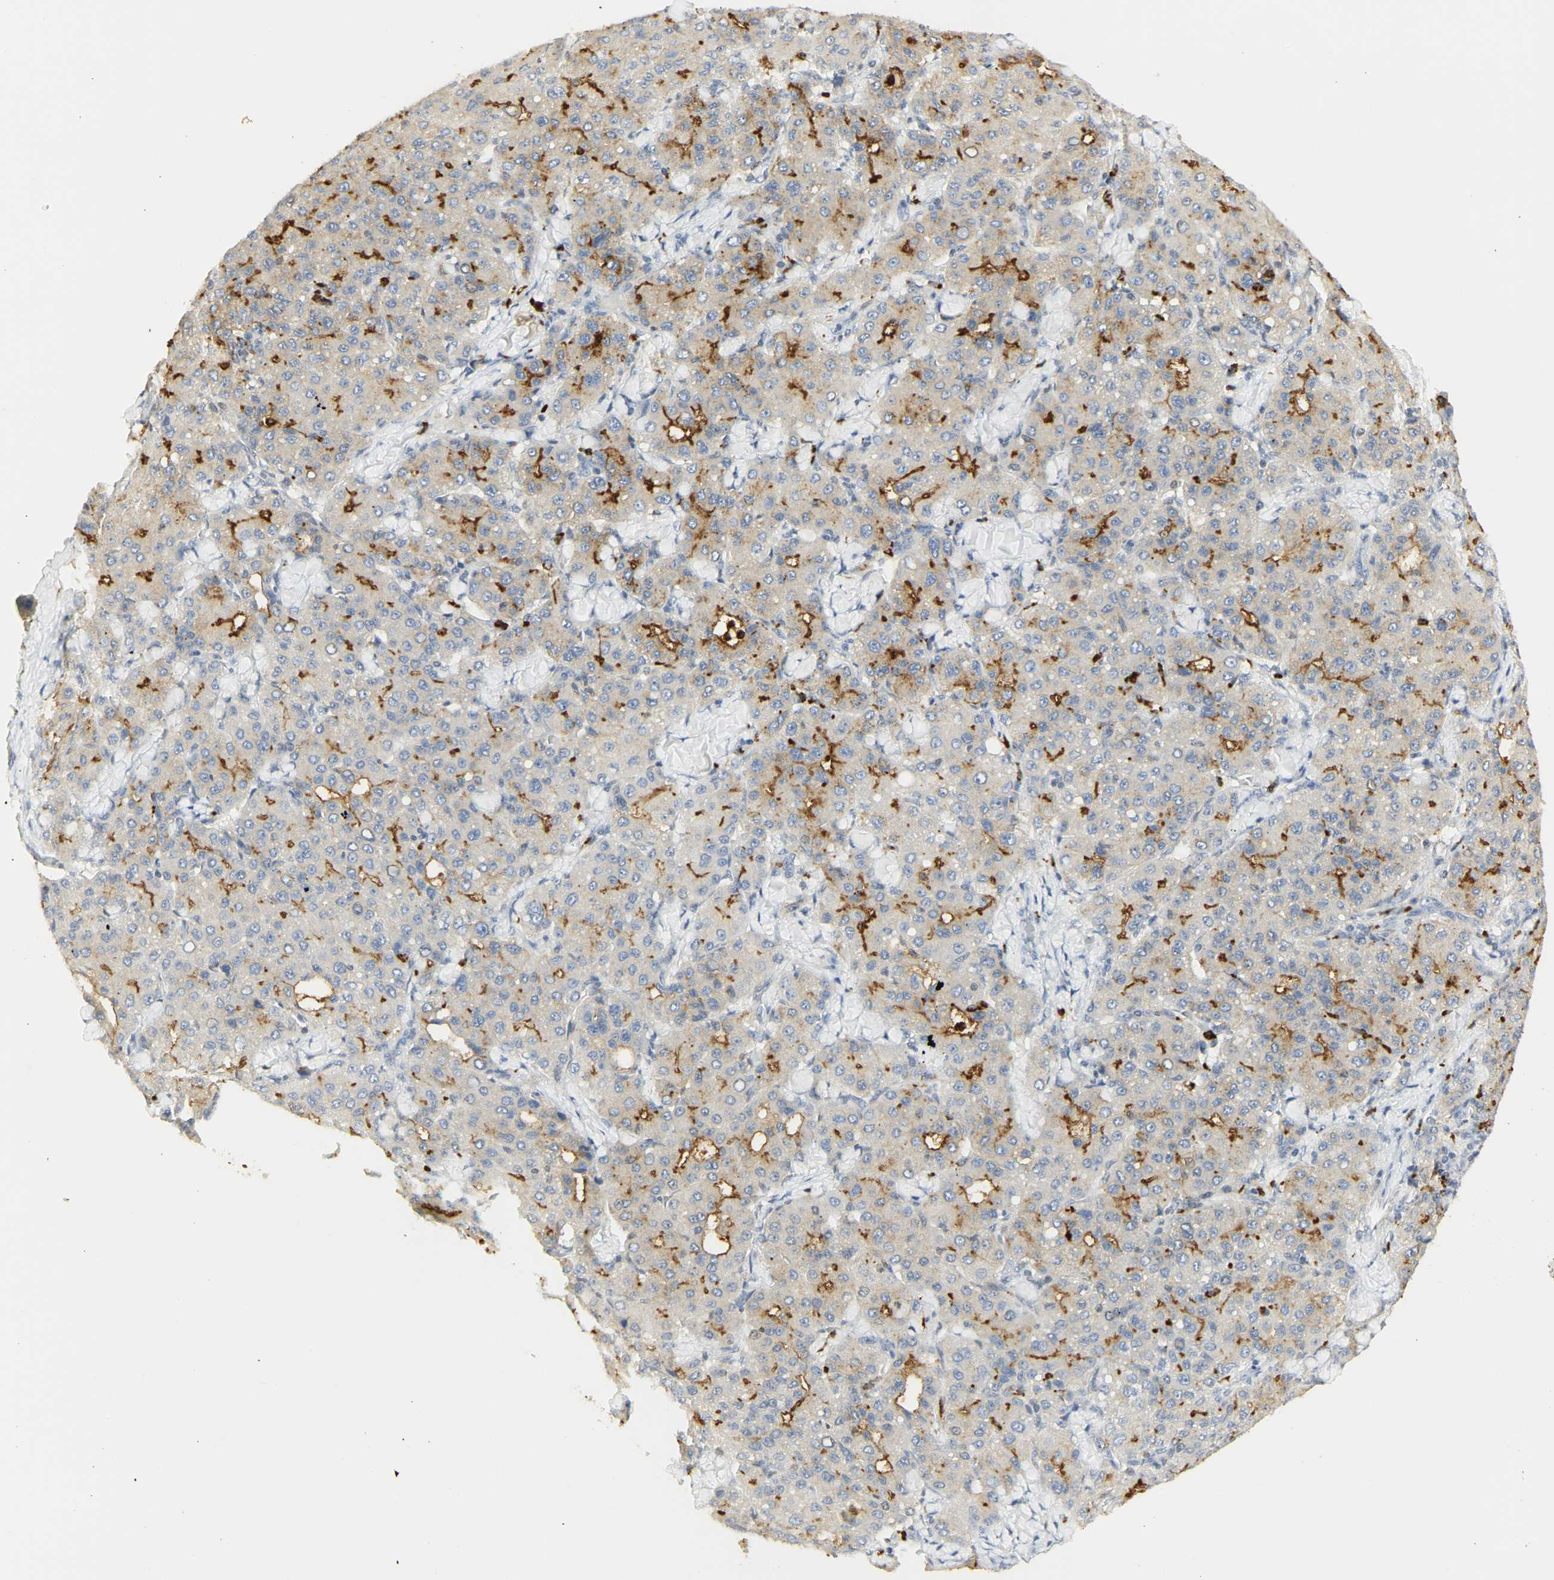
{"staining": {"intensity": "strong", "quantity": "25%-75%", "location": "cytoplasmic/membranous"}, "tissue": "liver cancer", "cell_type": "Tumor cells", "image_type": "cancer", "snomed": [{"axis": "morphology", "description": "Carcinoma, Hepatocellular, NOS"}, {"axis": "topography", "description": "Liver"}], "caption": "The image displays staining of liver hepatocellular carcinoma, revealing strong cytoplasmic/membranous protein staining (brown color) within tumor cells. (DAB = brown stain, brightfield microscopy at high magnification).", "gene": "CEACAM5", "patient": {"sex": "male", "age": 65}}